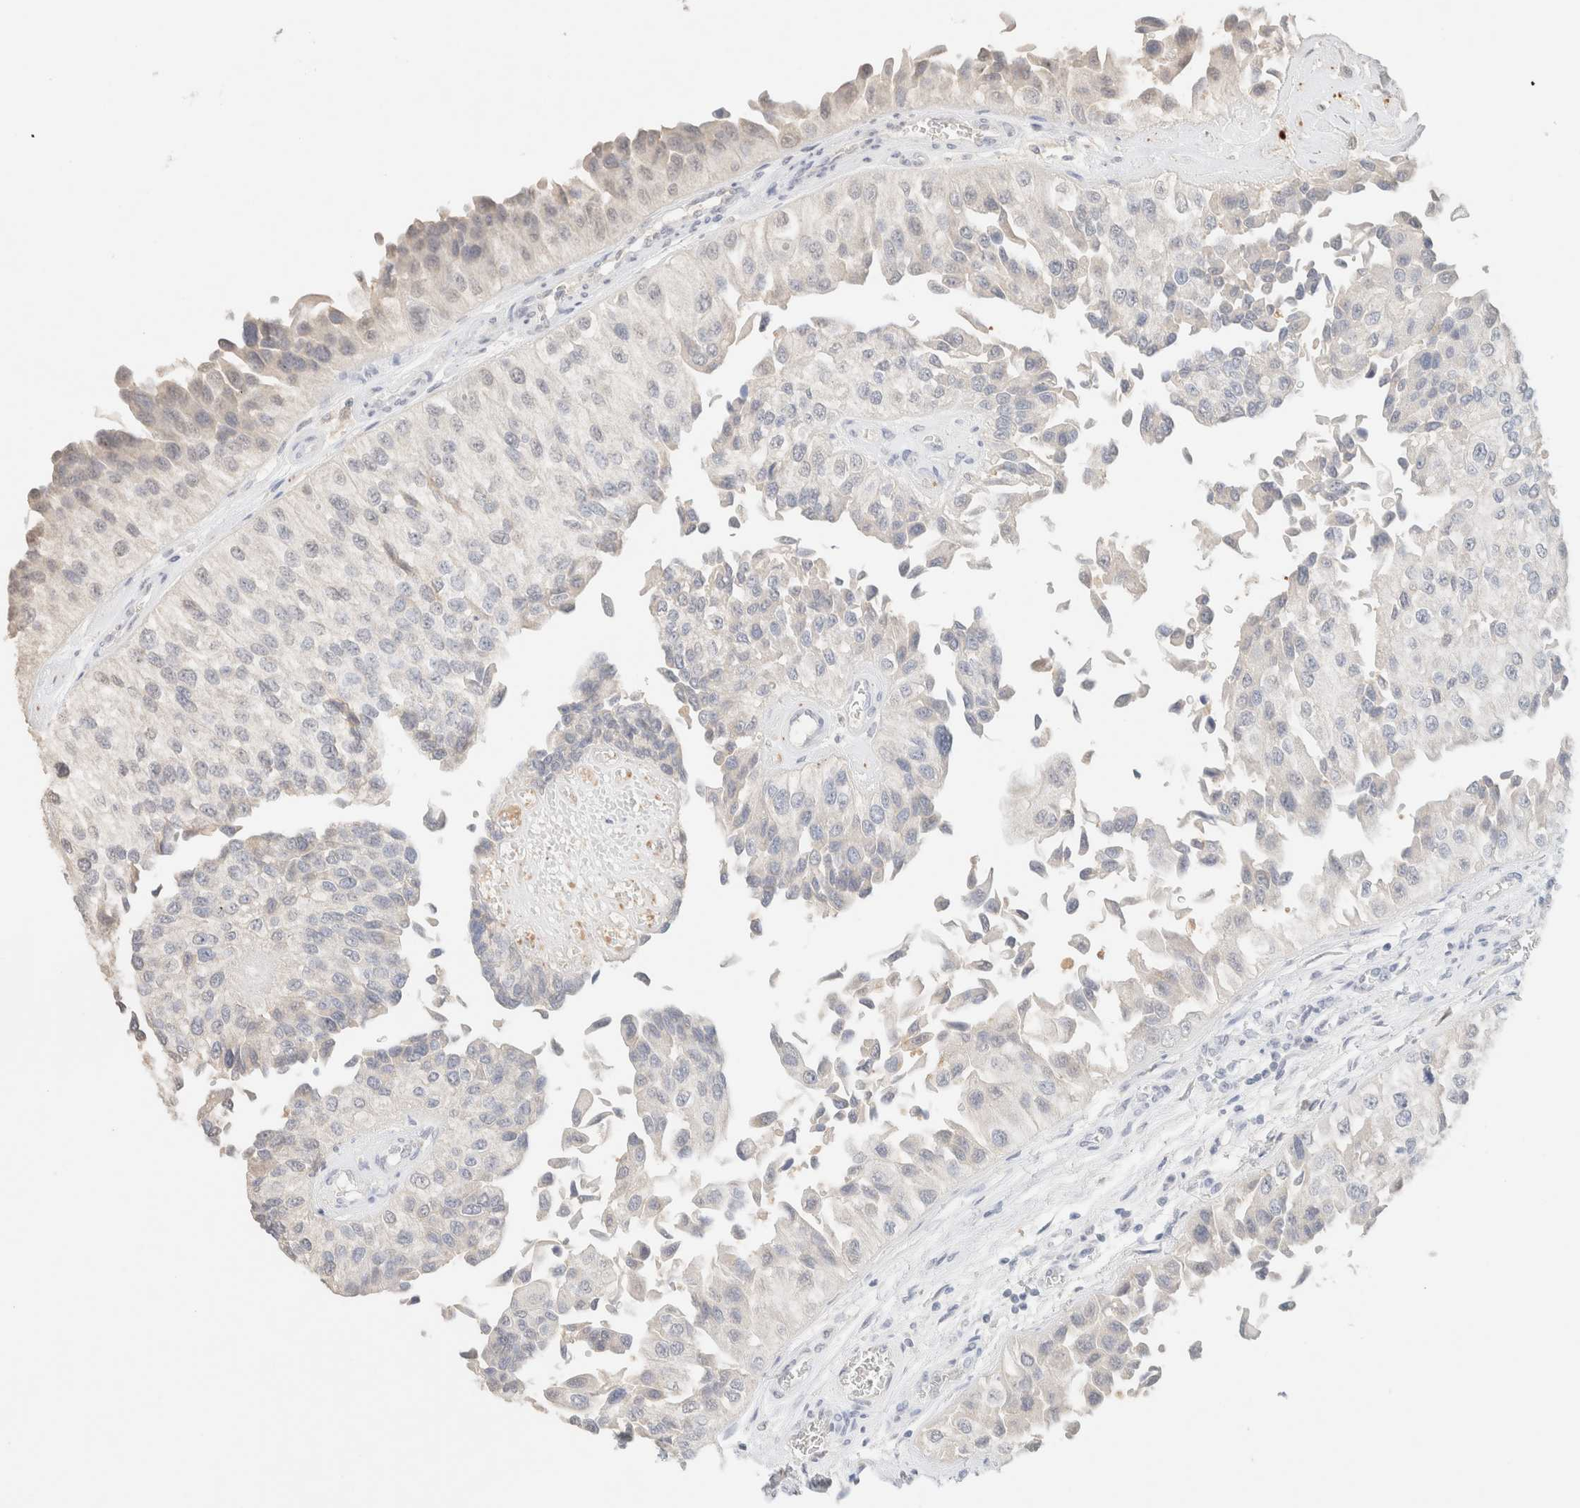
{"staining": {"intensity": "negative", "quantity": "none", "location": "none"}, "tissue": "urothelial cancer", "cell_type": "Tumor cells", "image_type": "cancer", "snomed": [{"axis": "morphology", "description": "Urothelial carcinoma, High grade"}, {"axis": "topography", "description": "Kidney"}, {"axis": "topography", "description": "Urinary bladder"}], "caption": "Urothelial carcinoma (high-grade) was stained to show a protein in brown. There is no significant positivity in tumor cells. The staining is performed using DAB brown chromogen with nuclei counter-stained in using hematoxylin.", "gene": "CPA1", "patient": {"sex": "male", "age": 77}}